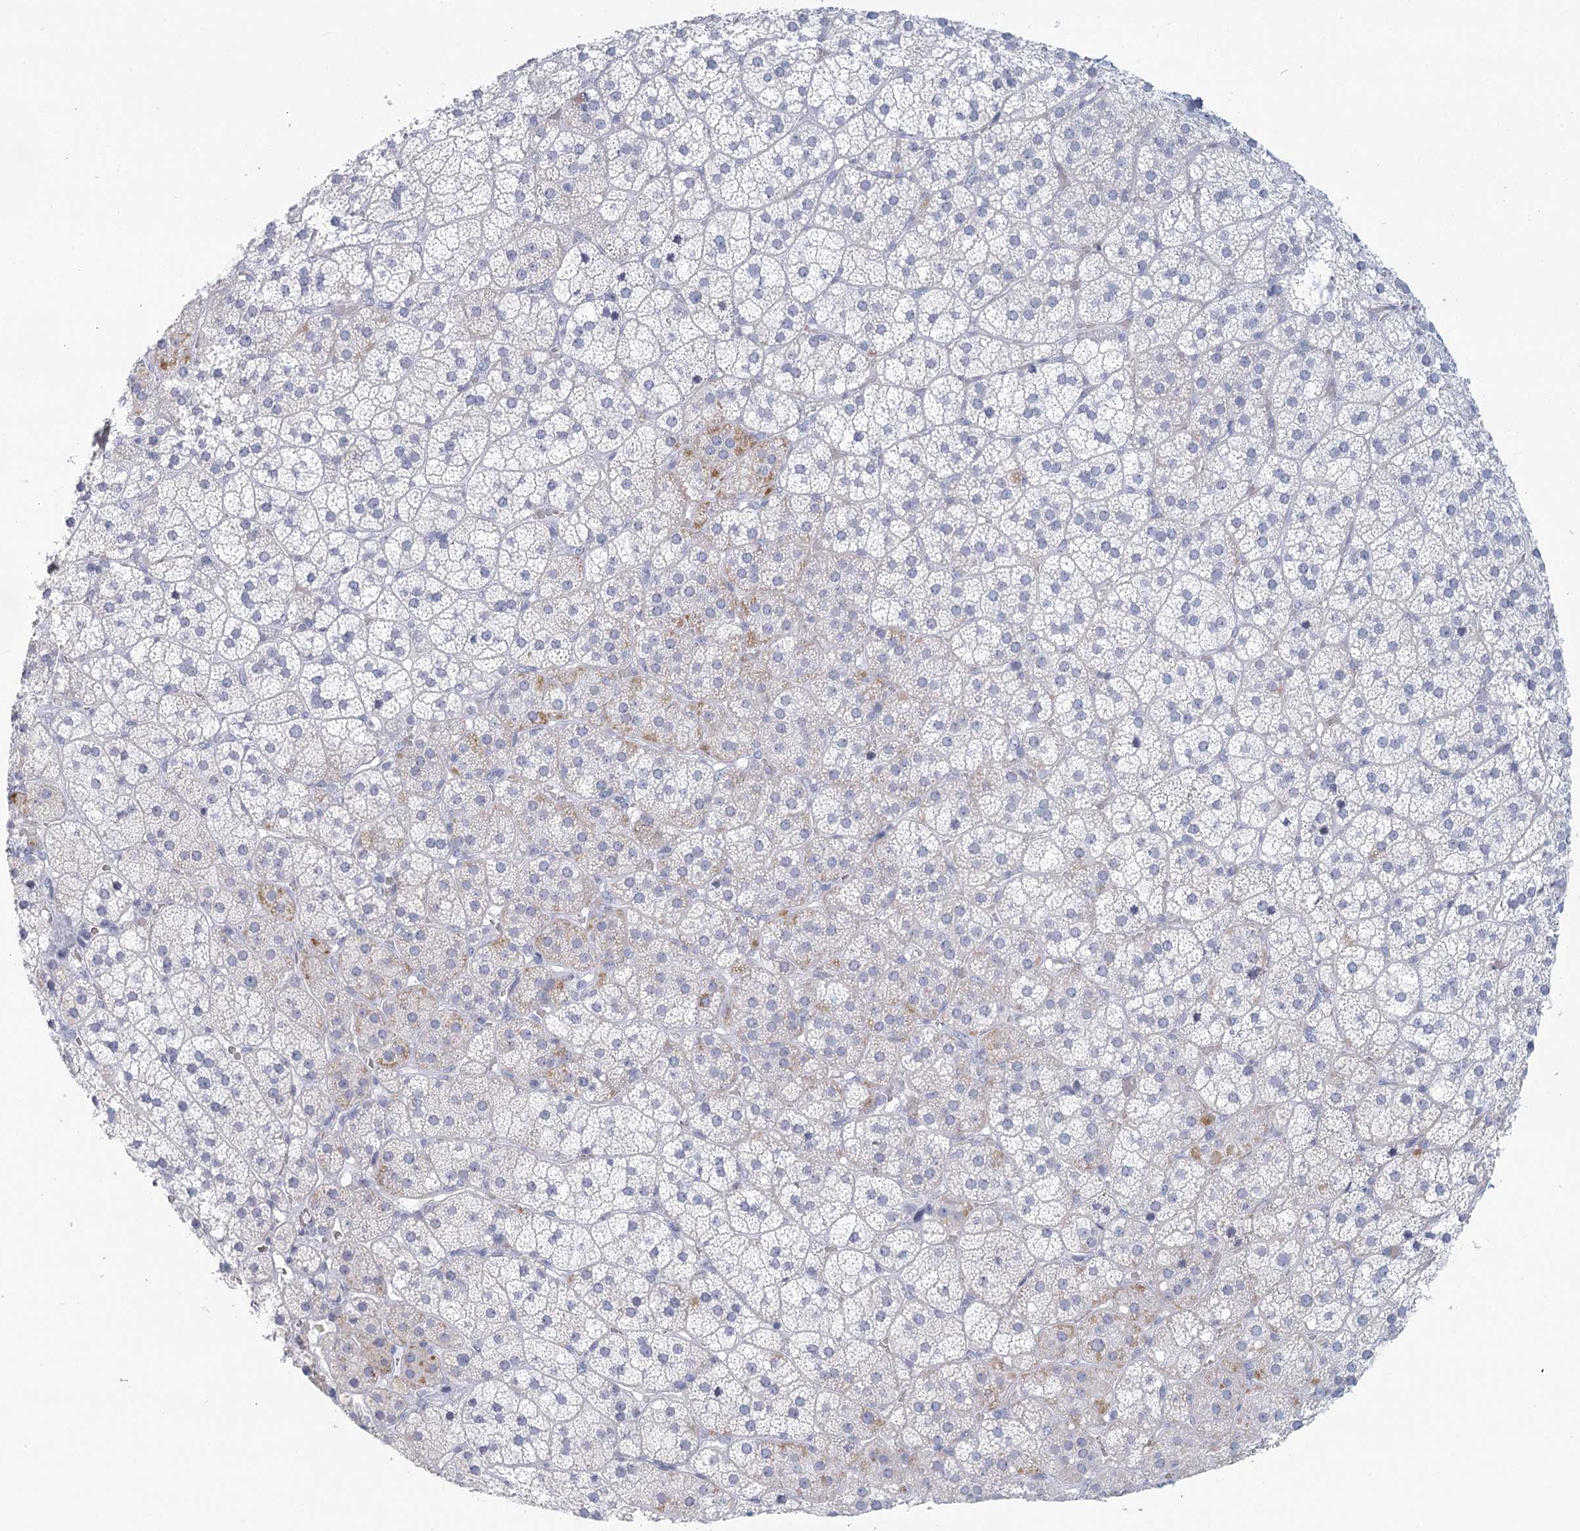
{"staining": {"intensity": "weak", "quantity": "<25%", "location": "cytoplasmic/membranous"}, "tissue": "adrenal gland", "cell_type": "Glandular cells", "image_type": "normal", "snomed": [{"axis": "morphology", "description": "Normal tissue, NOS"}, {"axis": "topography", "description": "Adrenal gland"}], "caption": "Immunohistochemistry photomicrograph of normal adrenal gland stained for a protein (brown), which reveals no expression in glandular cells. The staining is performed using DAB (3,3'-diaminobenzidine) brown chromogen with nuclei counter-stained in using hematoxylin.", "gene": "WNT8B", "patient": {"sex": "female", "age": 44}}